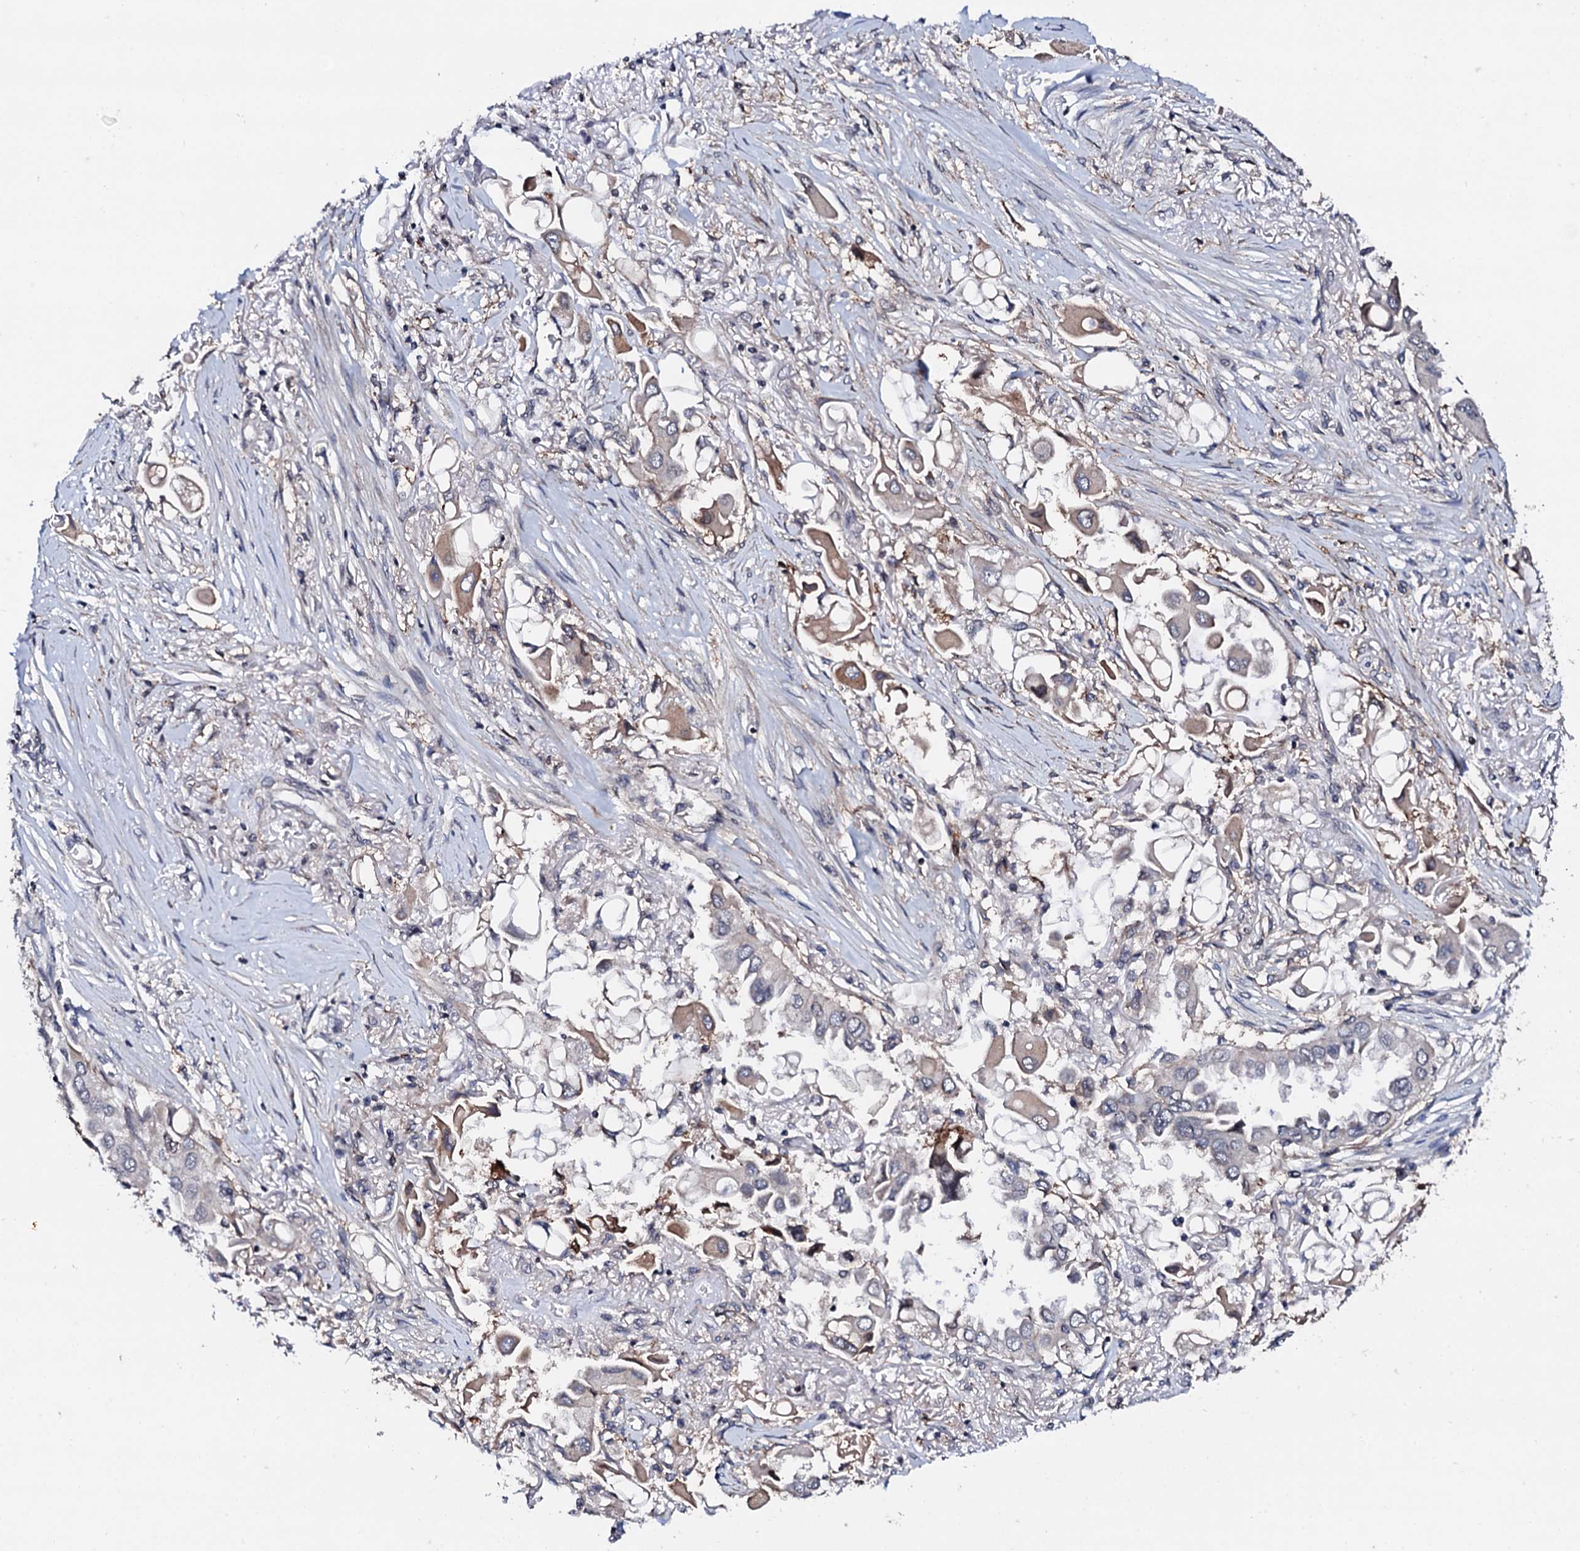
{"staining": {"intensity": "moderate", "quantity": "<25%", "location": "cytoplasmic/membranous"}, "tissue": "lung cancer", "cell_type": "Tumor cells", "image_type": "cancer", "snomed": [{"axis": "morphology", "description": "Adenocarcinoma, NOS"}, {"axis": "topography", "description": "Lung"}], "caption": "Lung cancer (adenocarcinoma) stained with a brown dye reveals moderate cytoplasmic/membranous positive expression in approximately <25% of tumor cells.", "gene": "EDC3", "patient": {"sex": "female", "age": 76}}